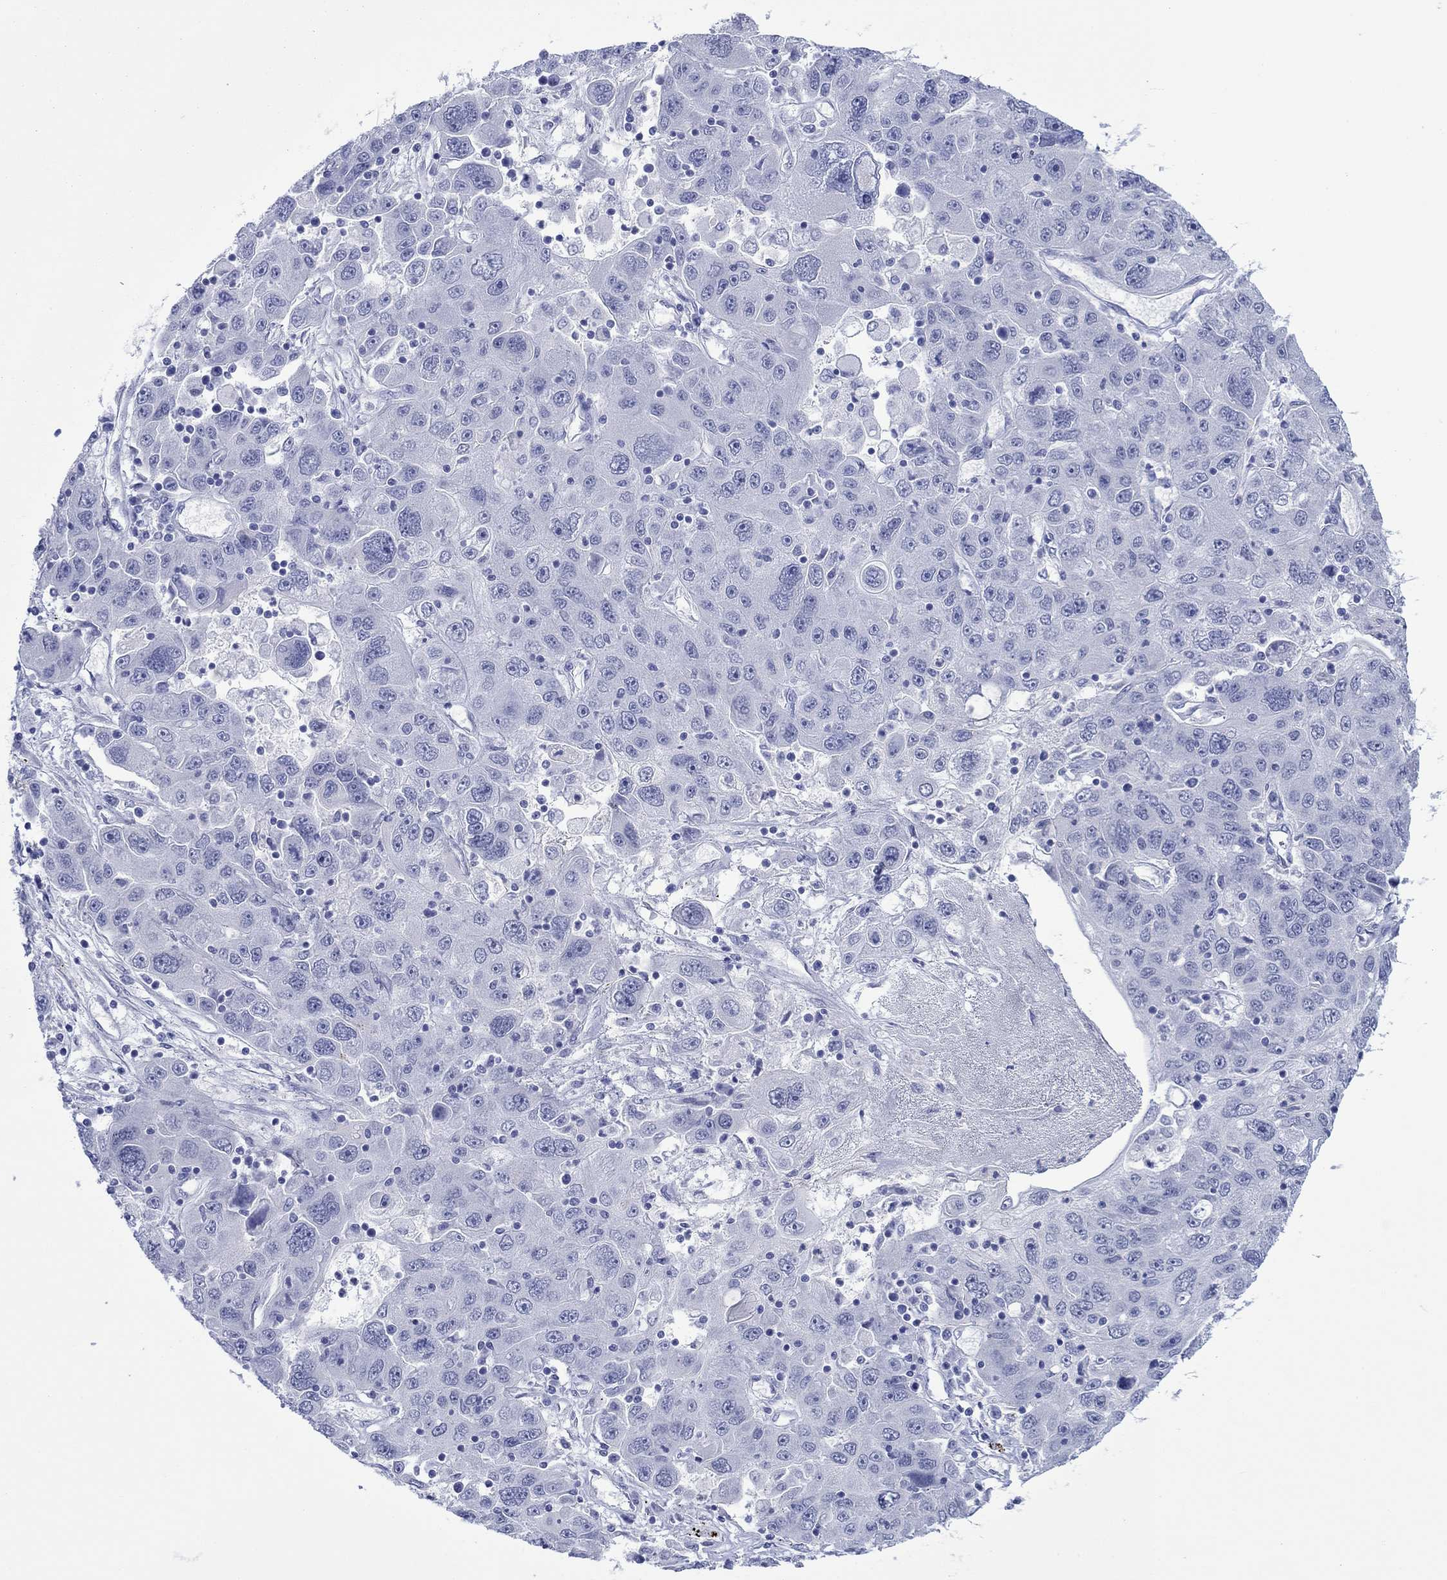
{"staining": {"intensity": "negative", "quantity": "none", "location": "none"}, "tissue": "stomach cancer", "cell_type": "Tumor cells", "image_type": "cancer", "snomed": [{"axis": "morphology", "description": "Adenocarcinoma, NOS"}, {"axis": "topography", "description": "Stomach"}], "caption": "Tumor cells show no significant protein positivity in stomach cancer.", "gene": "MLANA", "patient": {"sex": "male", "age": 56}}